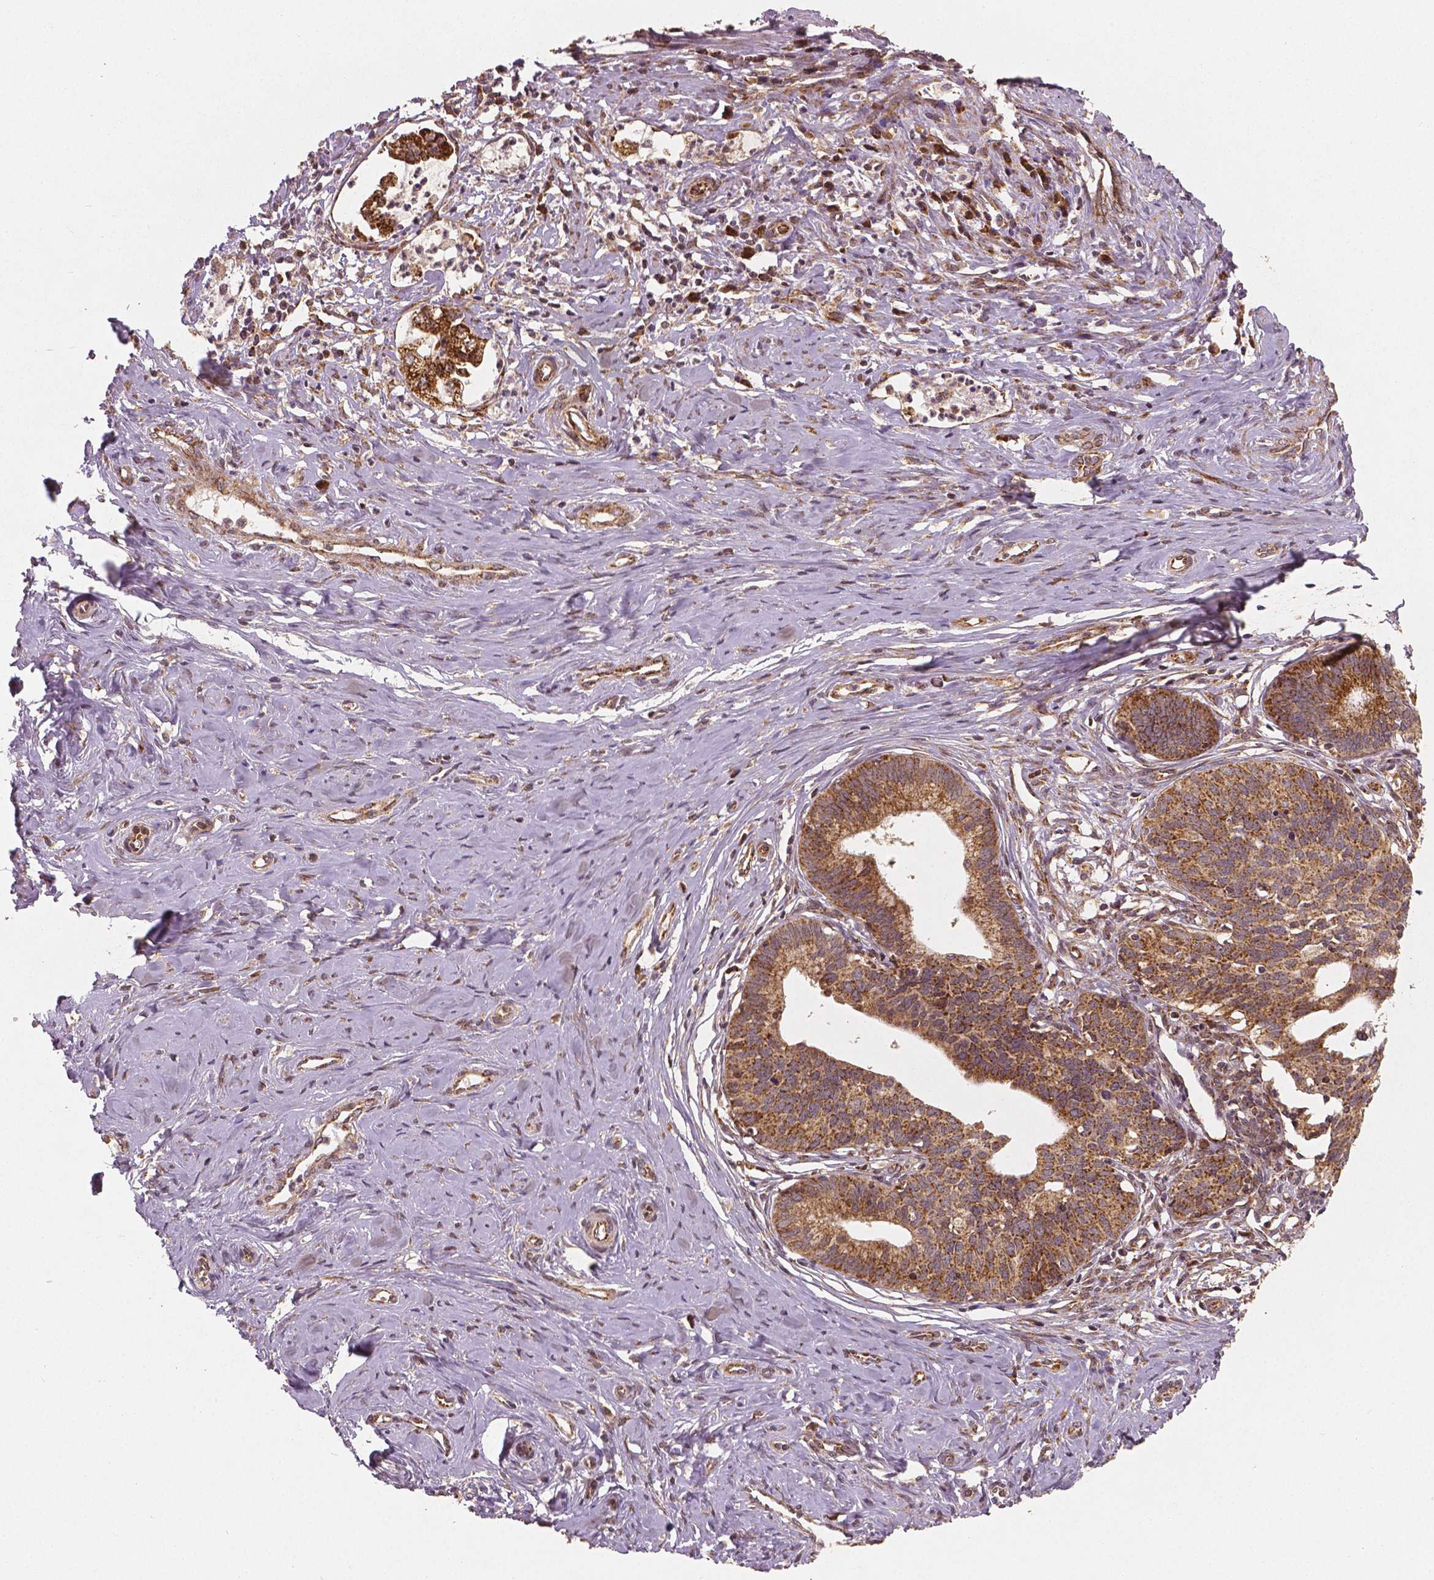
{"staining": {"intensity": "moderate", "quantity": ">75%", "location": "cytoplasmic/membranous"}, "tissue": "cervical cancer", "cell_type": "Tumor cells", "image_type": "cancer", "snomed": [{"axis": "morphology", "description": "Normal tissue, NOS"}, {"axis": "morphology", "description": "Adenocarcinoma, NOS"}, {"axis": "topography", "description": "Cervix"}], "caption": "An IHC histopathology image of tumor tissue is shown. Protein staining in brown highlights moderate cytoplasmic/membranous positivity in cervical cancer (adenocarcinoma) within tumor cells.", "gene": "PGAM5", "patient": {"sex": "female", "age": 38}}